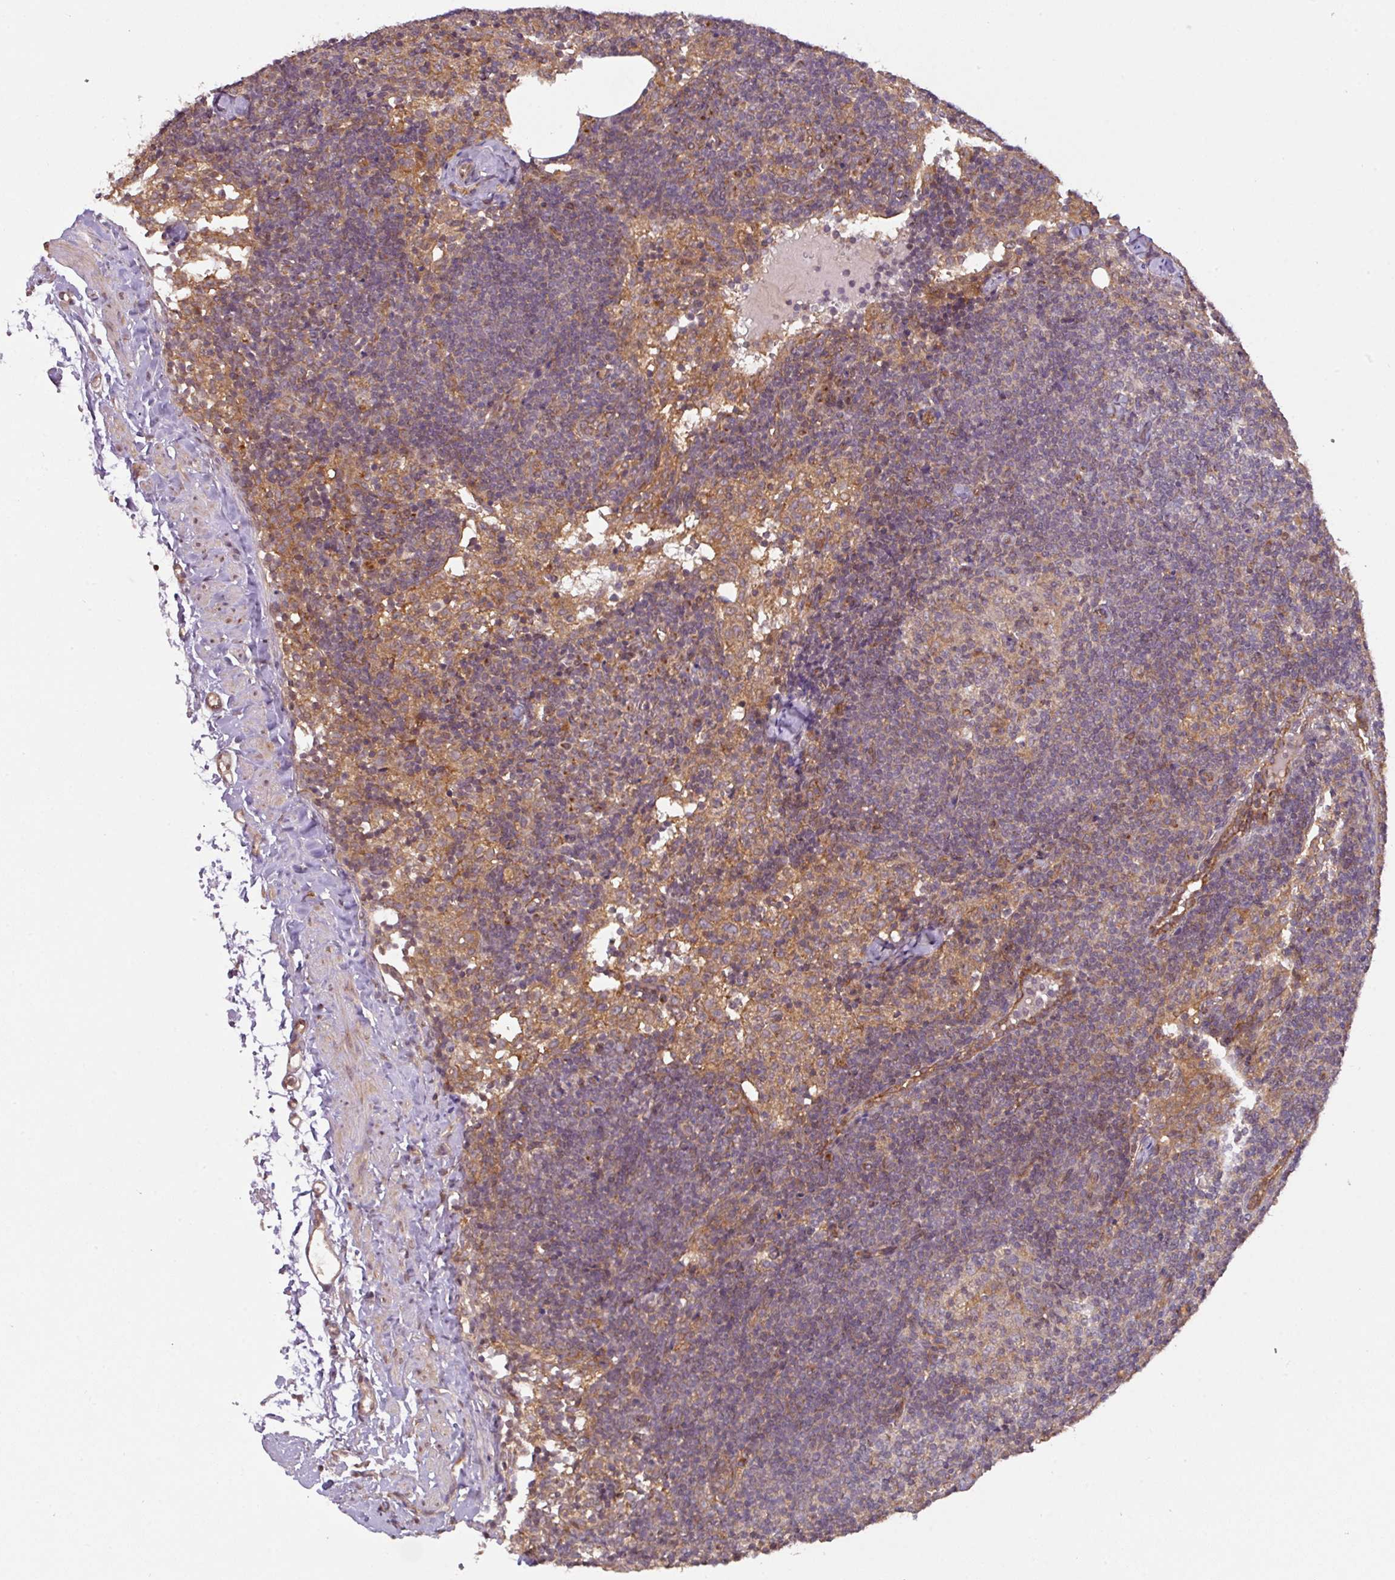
{"staining": {"intensity": "moderate", "quantity": "<25%", "location": "cytoplasmic/membranous"}, "tissue": "lymph node", "cell_type": "Germinal center cells", "image_type": "normal", "snomed": [{"axis": "morphology", "description": "Normal tissue, NOS"}, {"axis": "topography", "description": "Lymph node"}], "caption": "Moderate cytoplasmic/membranous expression for a protein is identified in approximately <25% of germinal center cells of unremarkable lymph node using immunohistochemistry (IHC).", "gene": "CYFIP2", "patient": {"sex": "female", "age": 52}}